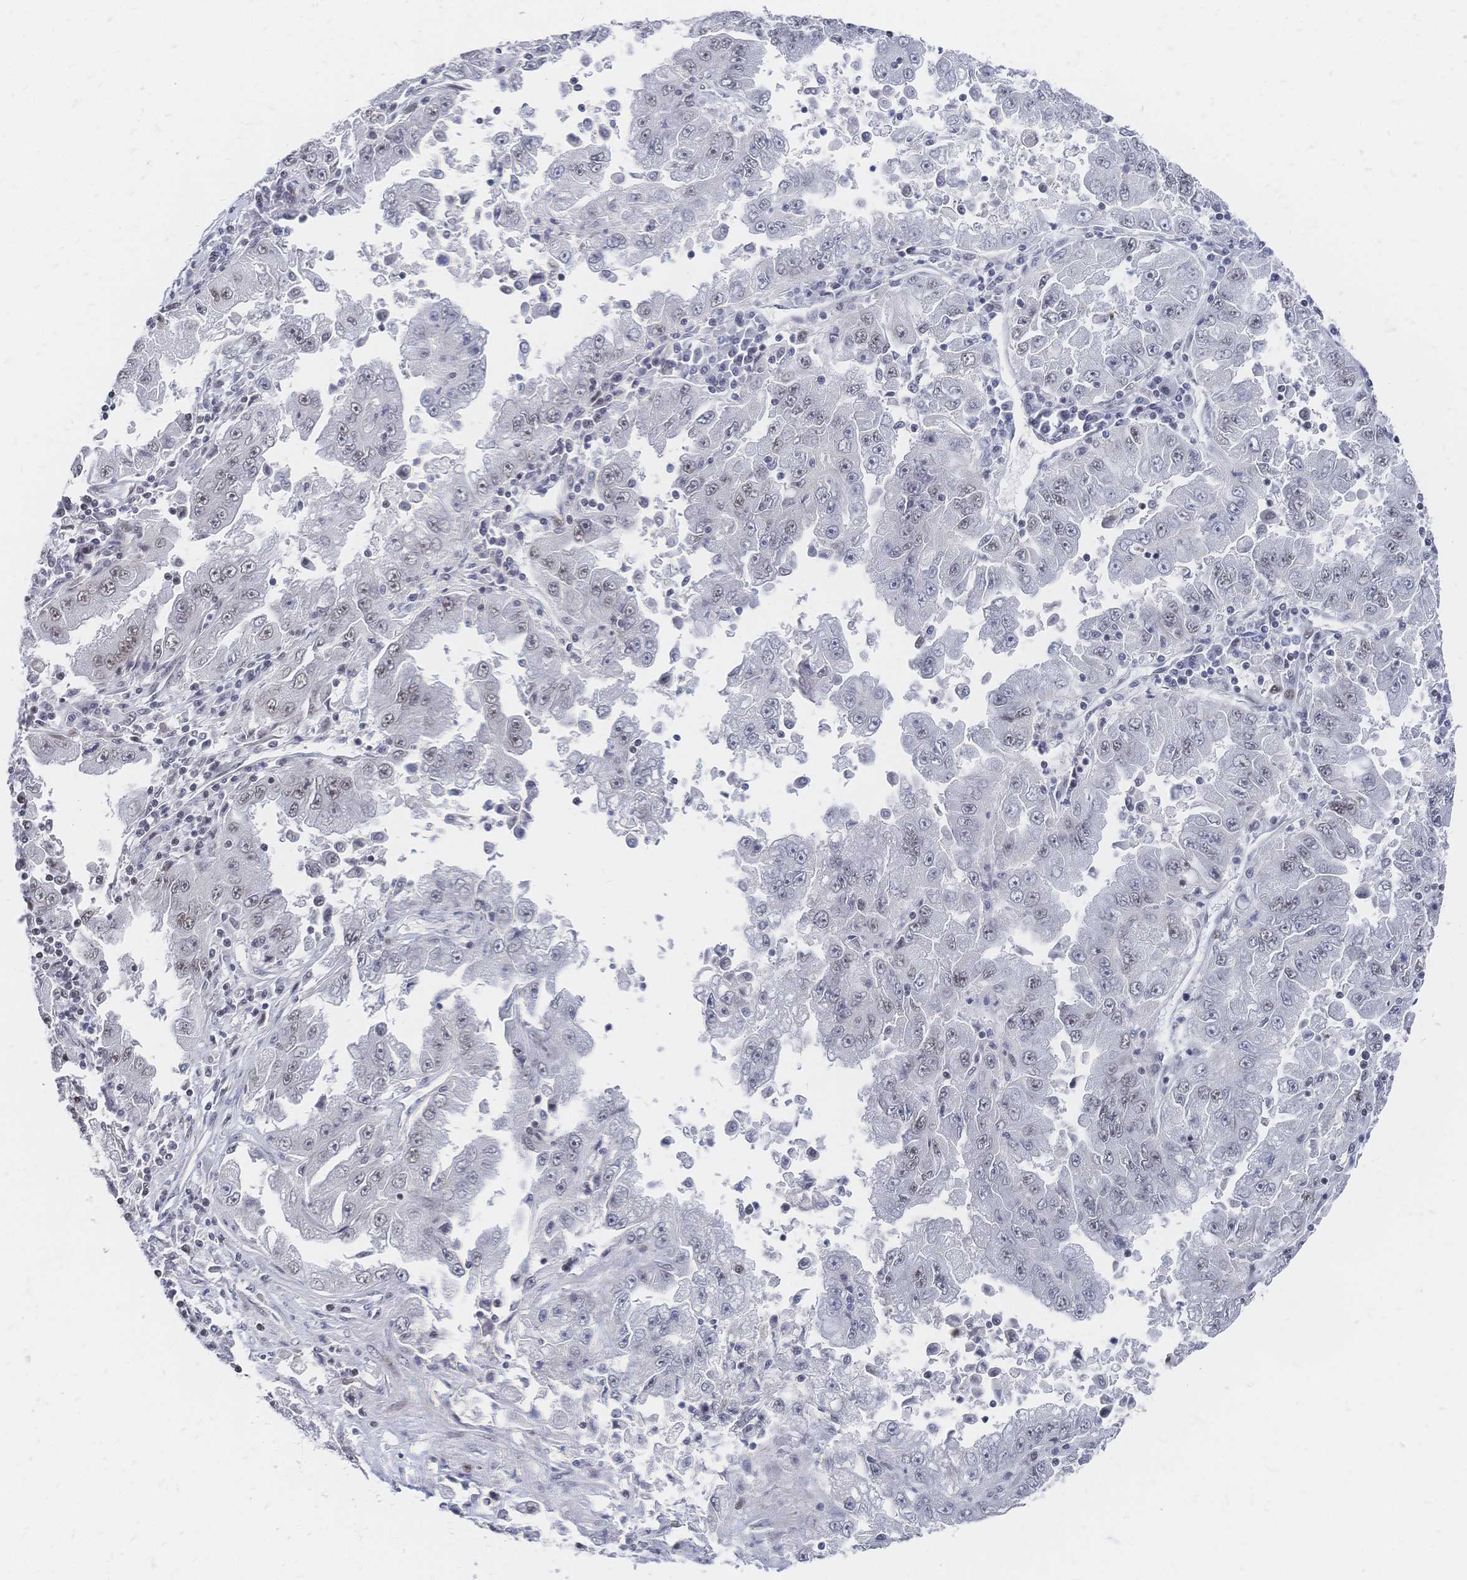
{"staining": {"intensity": "weak", "quantity": "25%-75%", "location": "nuclear"}, "tissue": "lung cancer", "cell_type": "Tumor cells", "image_type": "cancer", "snomed": [{"axis": "morphology", "description": "Adenocarcinoma, NOS"}, {"axis": "morphology", "description": "Adenocarcinoma primary or metastatic"}, {"axis": "topography", "description": "Lung"}], "caption": "Protein expression by IHC reveals weak nuclear staining in about 25%-75% of tumor cells in lung cancer (adenocarcinoma).", "gene": "NELFA", "patient": {"sex": "male", "age": 74}}